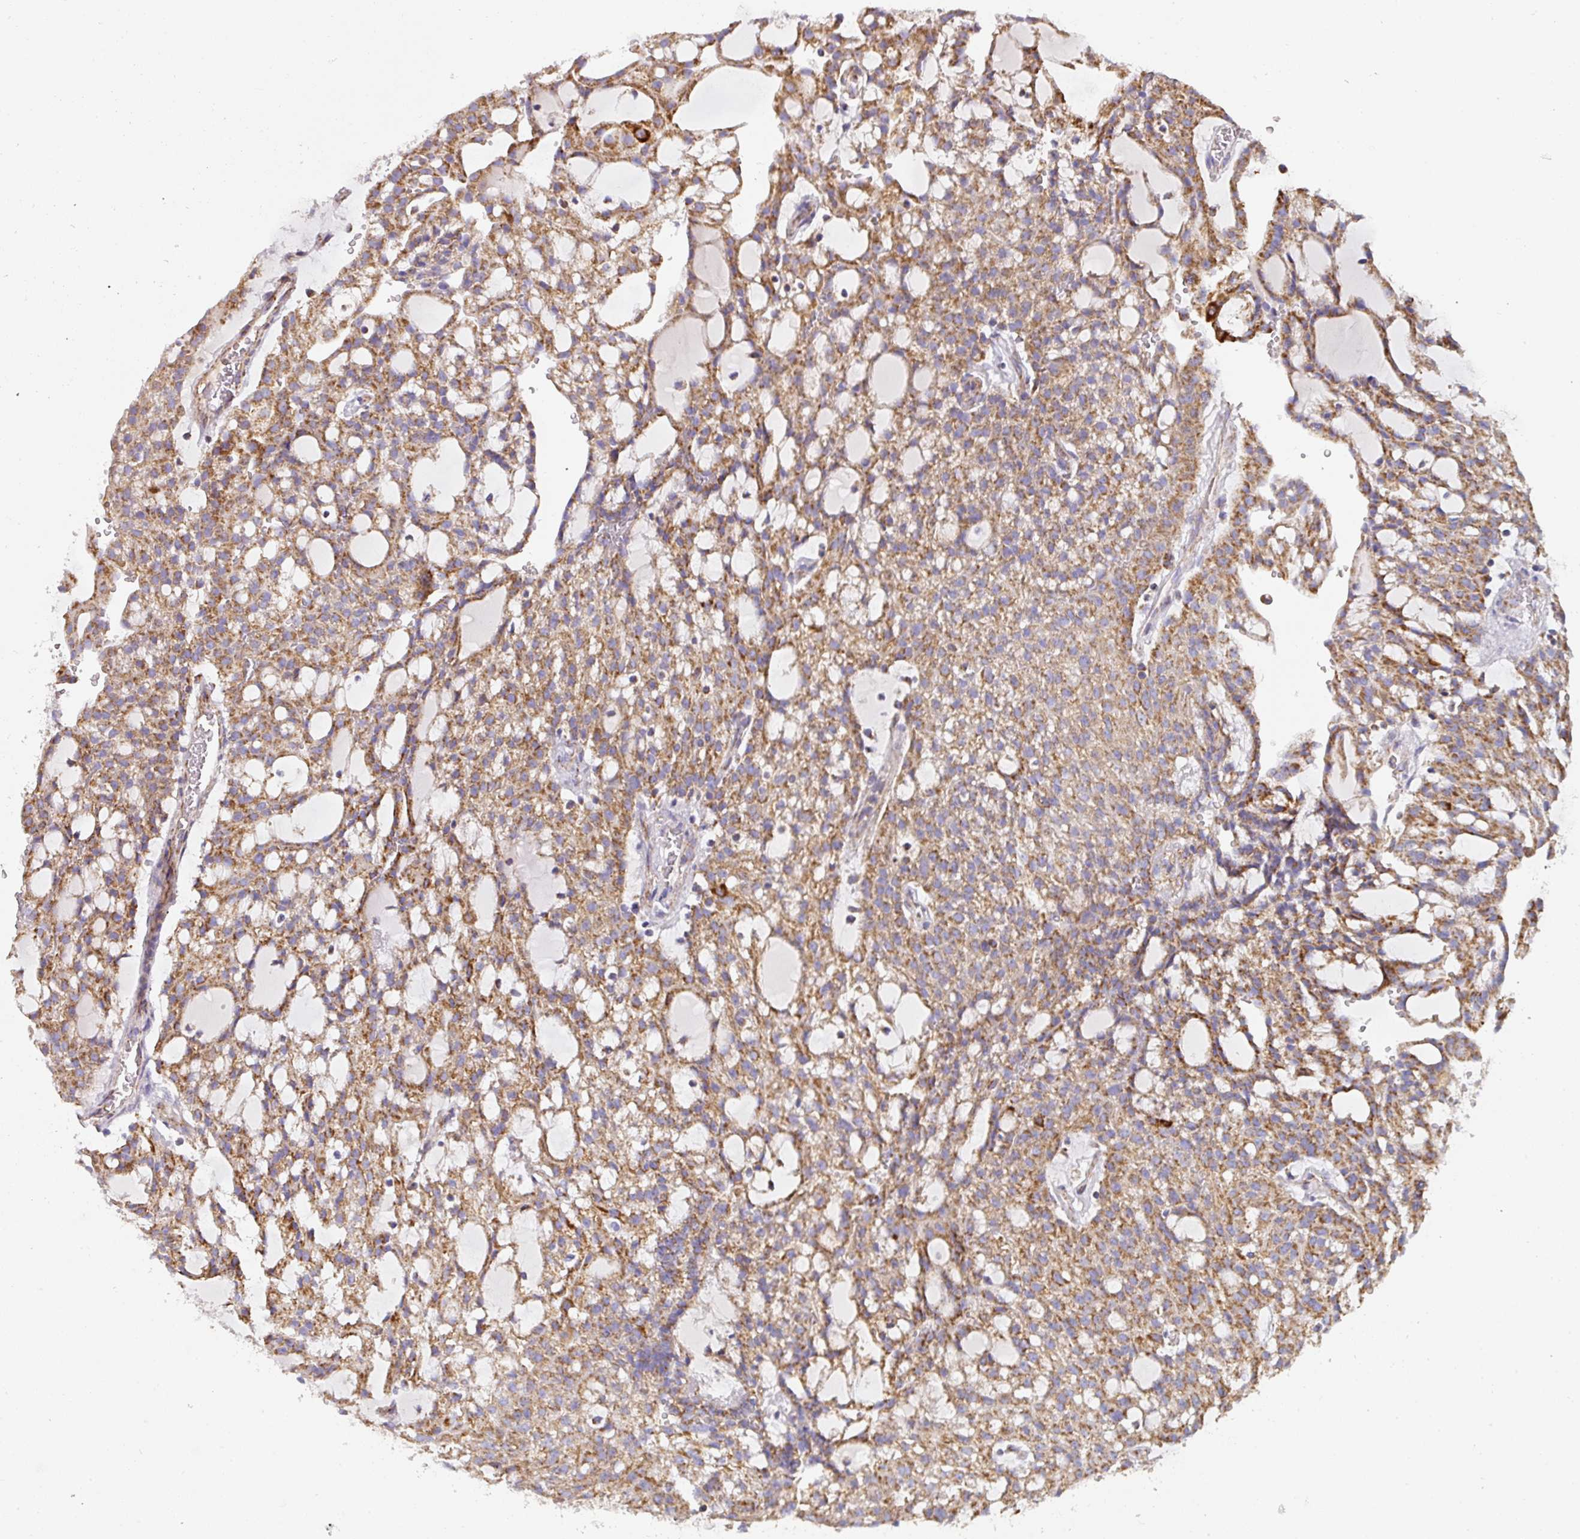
{"staining": {"intensity": "moderate", "quantity": ">75%", "location": "cytoplasmic/membranous"}, "tissue": "renal cancer", "cell_type": "Tumor cells", "image_type": "cancer", "snomed": [{"axis": "morphology", "description": "Adenocarcinoma, NOS"}, {"axis": "topography", "description": "Kidney"}], "caption": "Renal cancer (adenocarcinoma) tissue shows moderate cytoplasmic/membranous staining in about >75% of tumor cells", "gene": "UQCRFS1", "patient": {"sex": "male", "age": 63}}